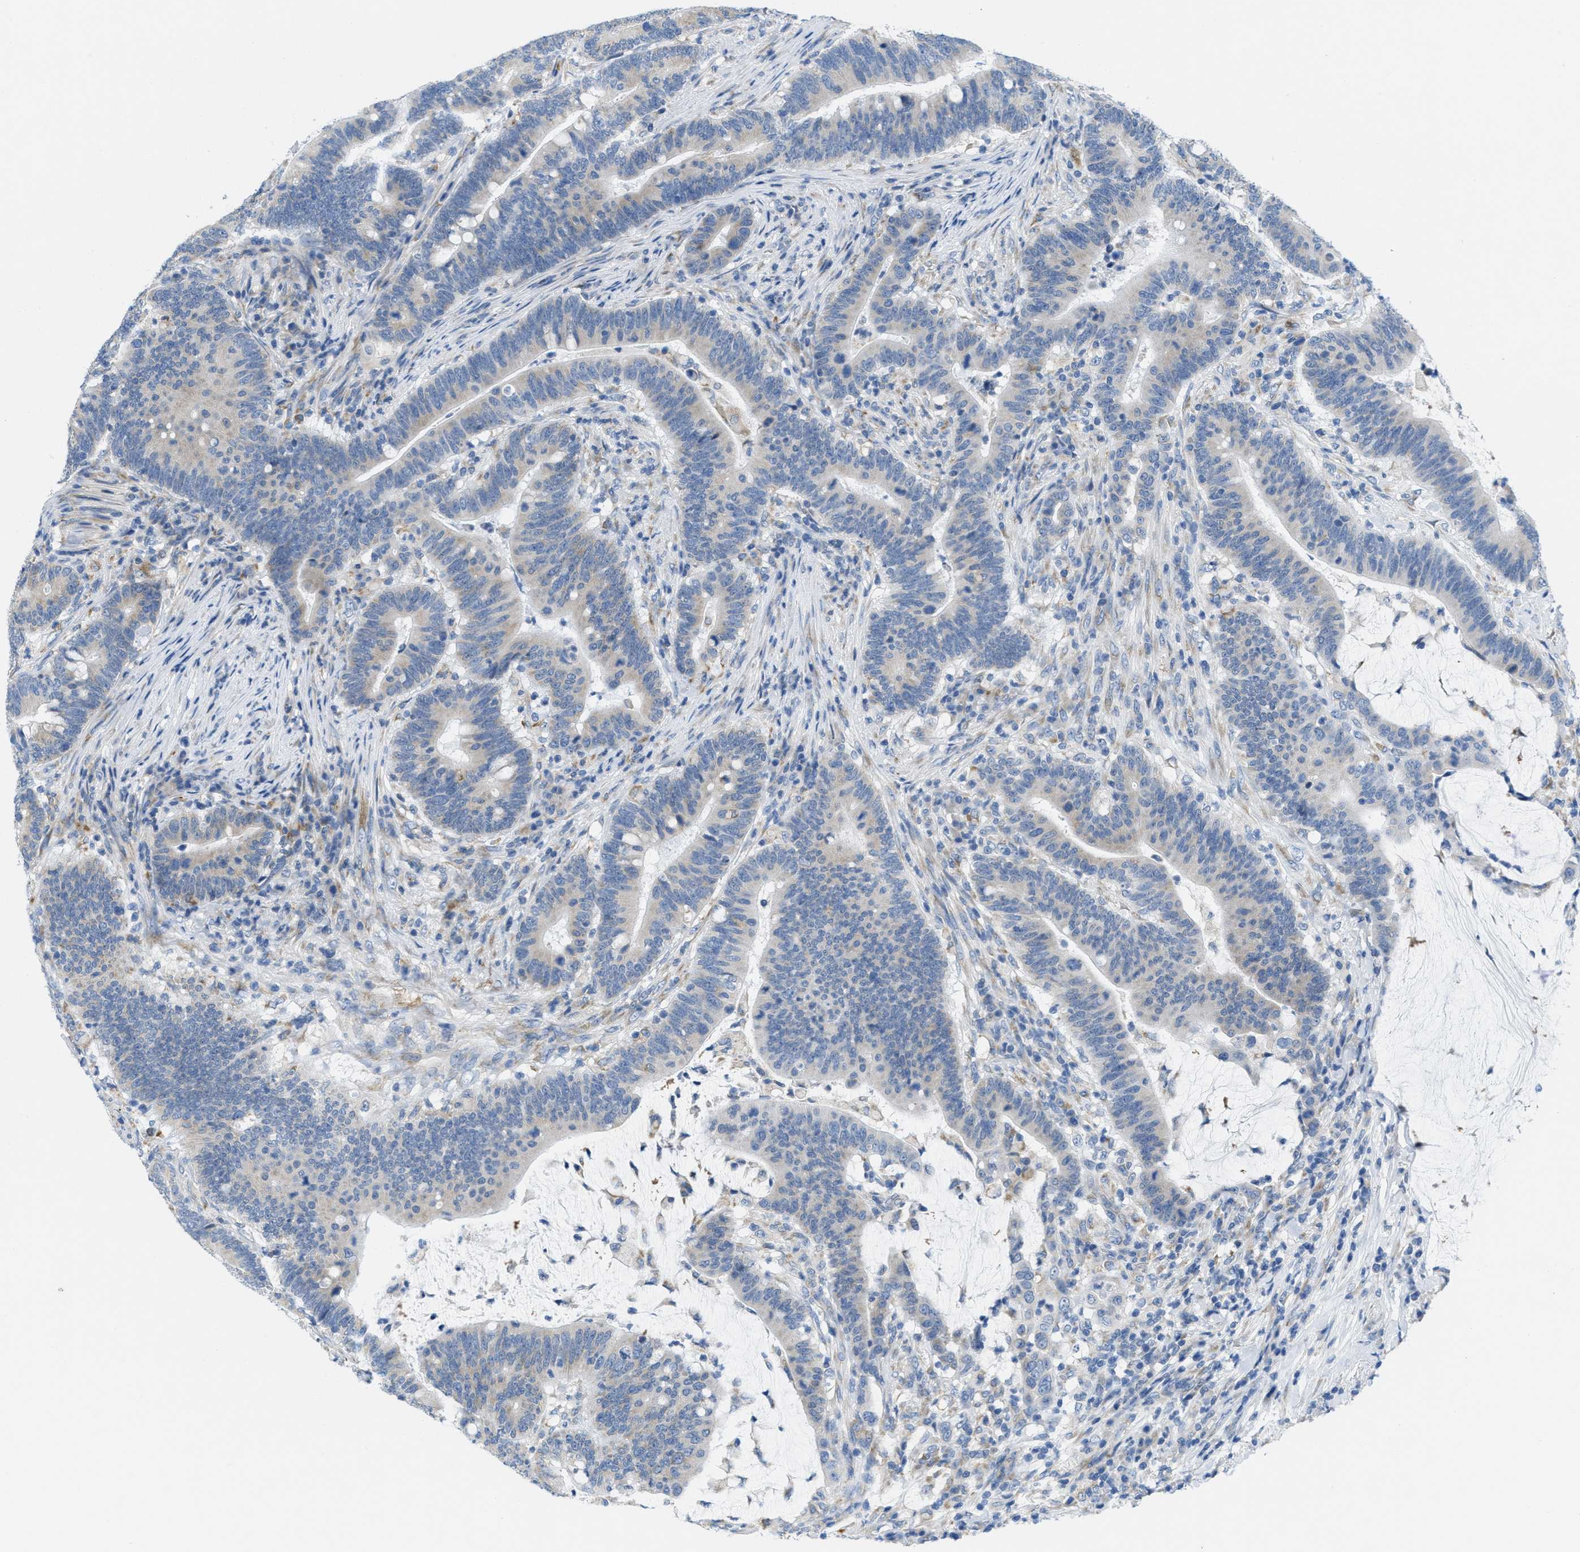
{"staining": {"intensity": "negative", "quantity": "none", "location": "none"}, "tissue": "colorectal cancer", "cell_type": "Tumor cells", "image_type": "cancer", "snomed": [{"axis": "morphology", "description": "Normal tissue, NOS"}, {"axis": "morphology", "description": "Adenocarcinoma, NOS"}, {"axis": "topography", "description": "Colon"}], "caption": "Adenocarcinoma (colorectal) was stained to show a protein in brown. There is no significant positivity in tumor cells.", "gene": "PTDSS1", "patient": {"sex": "female", "age": 66}}